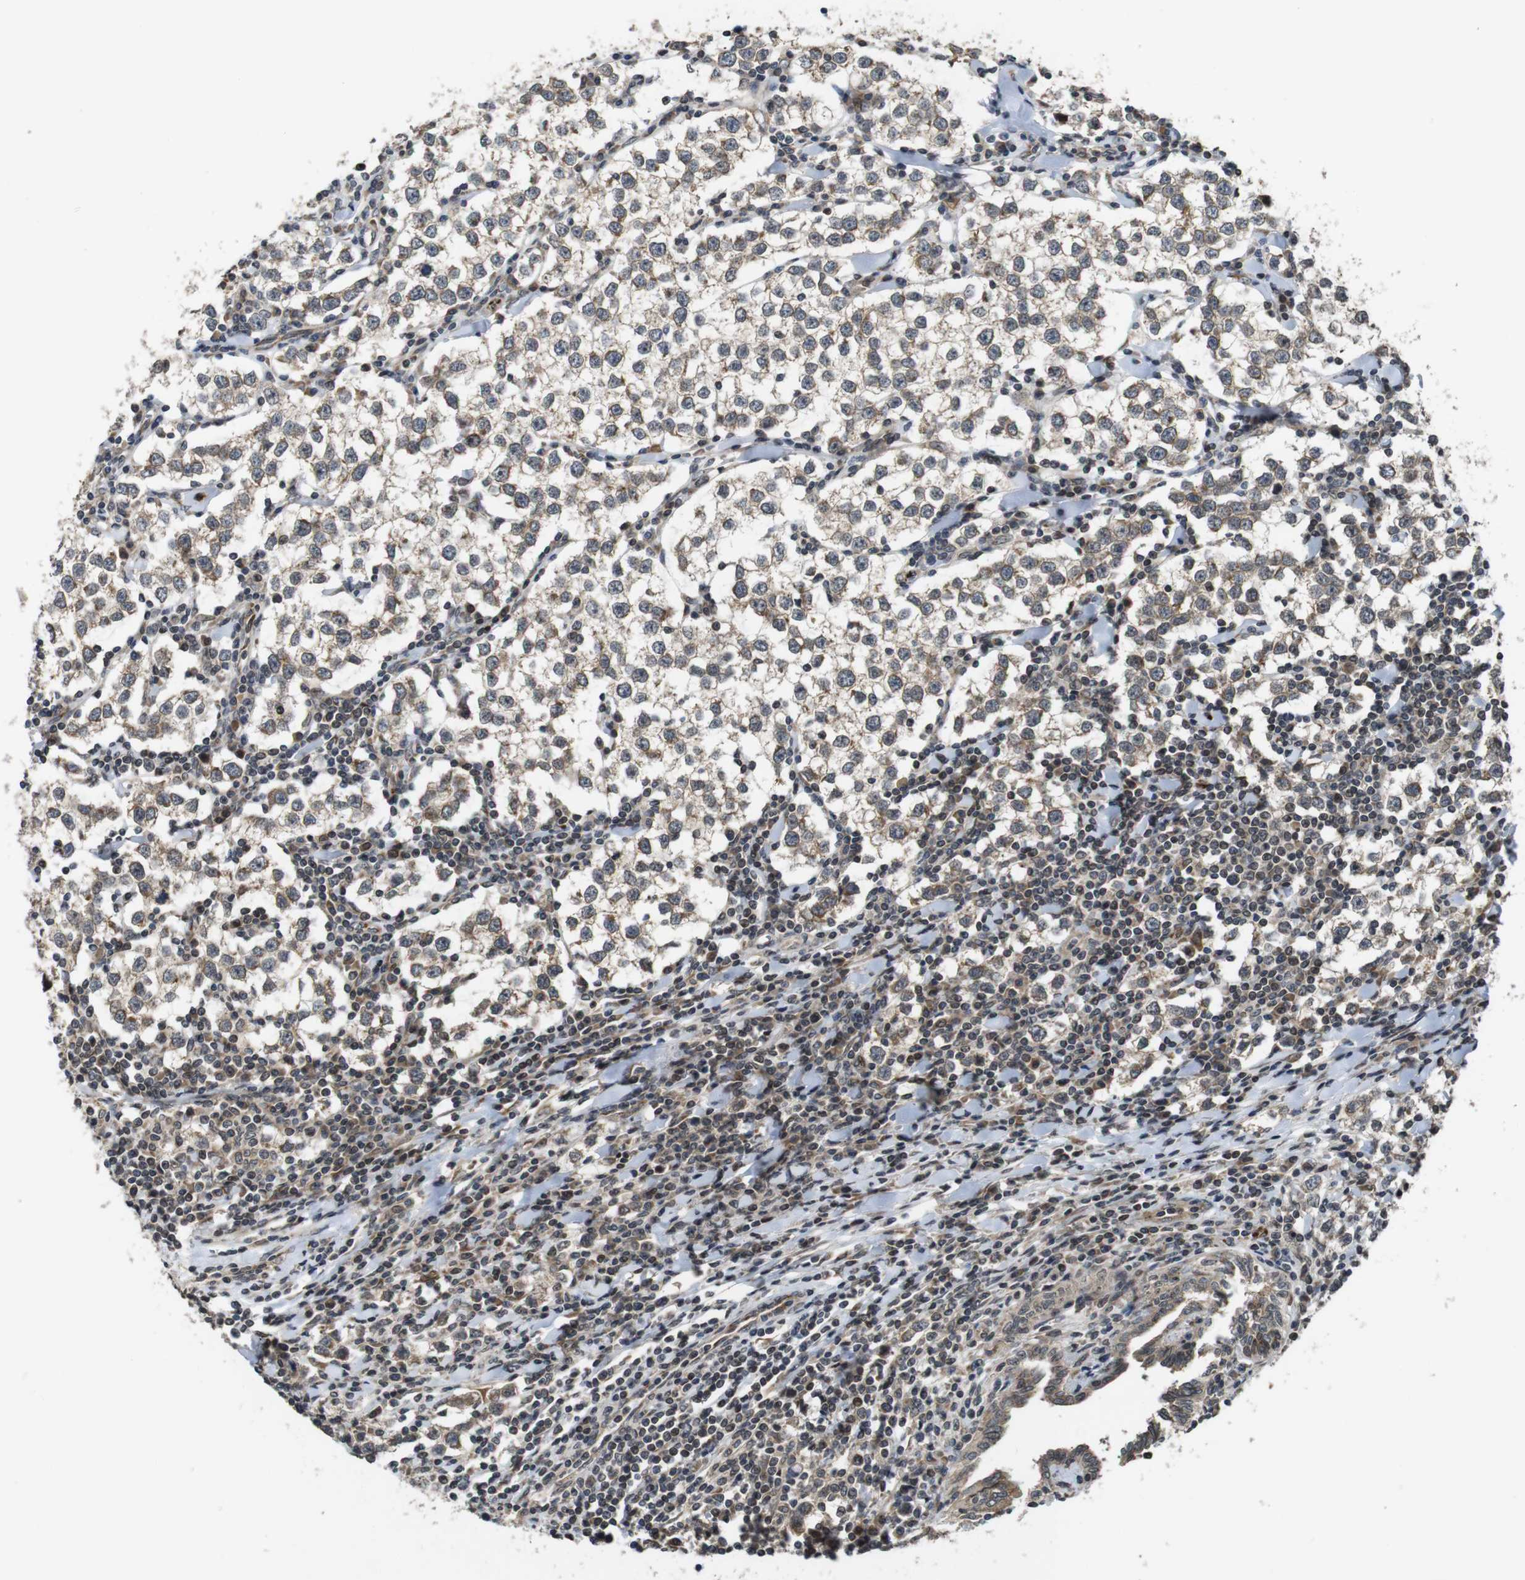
{"staining": {"intensity": "weak", "quantity": ">75%", "location": "cytoplasmic/membranous"}, "tissue": "testis cancer", "cell_type": "Tumor cells", "image_type": "cancer", "snomed": [{"axis": "morphology", "description": "Seminoma, NOS"}, {"axis": "morphology", "description": "Carcinoma, Embryonal, NOS"}, {"axis": "topography", "description": "Testis"}], "caption": "High-power microscopy captured an immunohistochemistry (IHC) photomicrograph of testis cancer (seminoma), revealing weak cytoplasmic/membranous staining in about >75% of tumor cells.", "gene": "EFCAB14", "patient": {"sex": "male", "age": 36}}